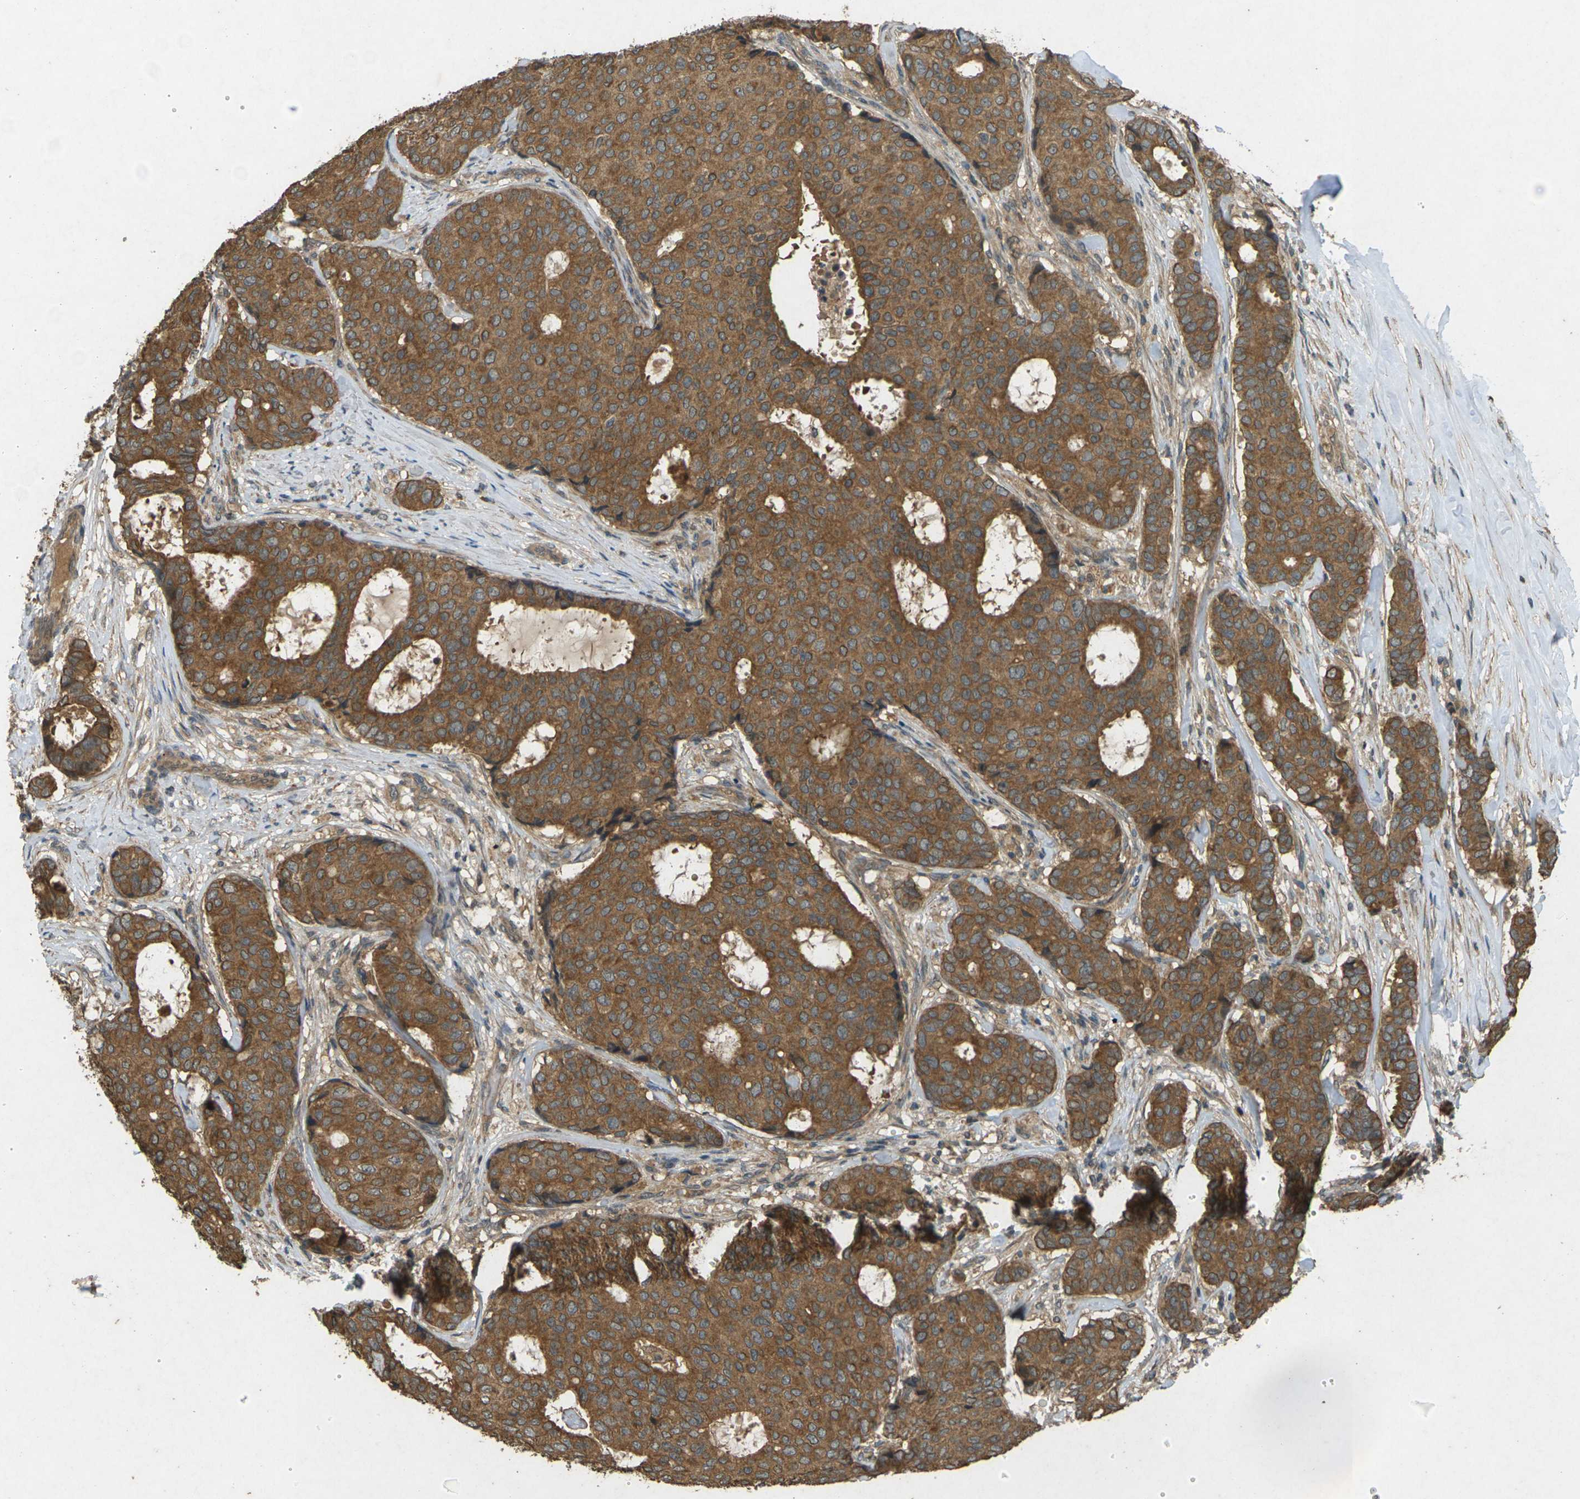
{"staining": {"intensity": "moderate", "quantity": ">75%", "location": "cytoplasmic/membranous"}, "tissue": "breast cancer", "cell_type": "Tumor cells", "image_type": "cancer", "snomed": [{"axis": "morphology", "description": "Duct carcinoma"}, {"axis": "topography", "description": "Breast"}], "caption": "The micrograph shows staining of breast invasive ductal carcinoma, revealing moderate cytoplasmic/membranous protein expression (brown color) within tumor cells.", "gene": "TAP1", "patient": {"sex": "female", "age": 75}}